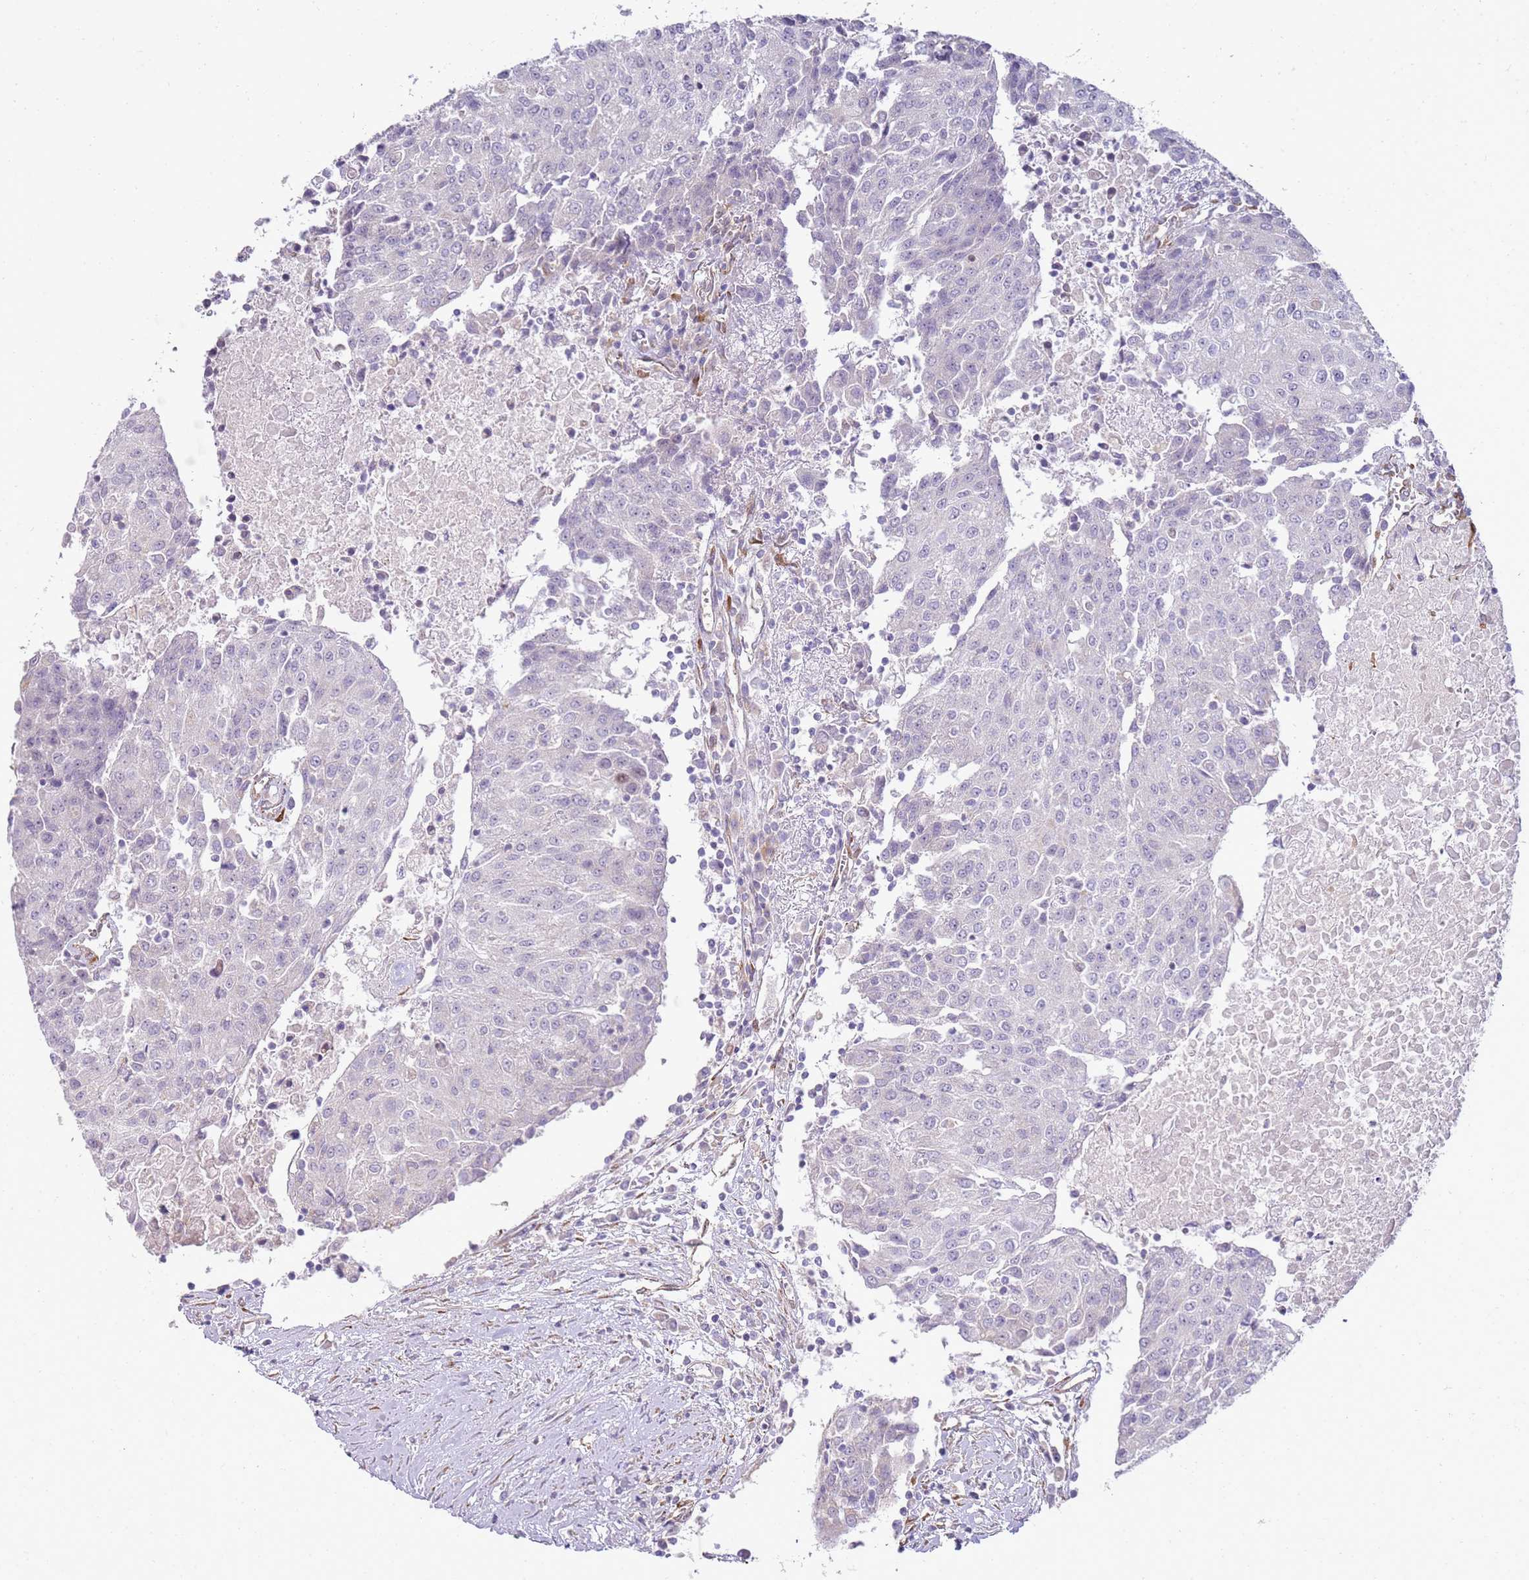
{"staining": {"intensity": "negative", "quantity": "none", "location": "none"}, "tissue": "urothelial cancer", "cell_type": "Tumor cells", "image_type": "cancer", "snomed": [{"axis": "morphology", "description": "Urothelial carcinoma, High grade"}, {"axis": "topography", "description": "Urinary bladder"}], "caption": "Immunohistochemistry image of neoplastic tissue: high-grade urothelial carcinoma stained with DAB exhibits no significant protein positivity in tumor cells.", "gene": "GRAP", "patient": {"sex": "female", "age": 85}}